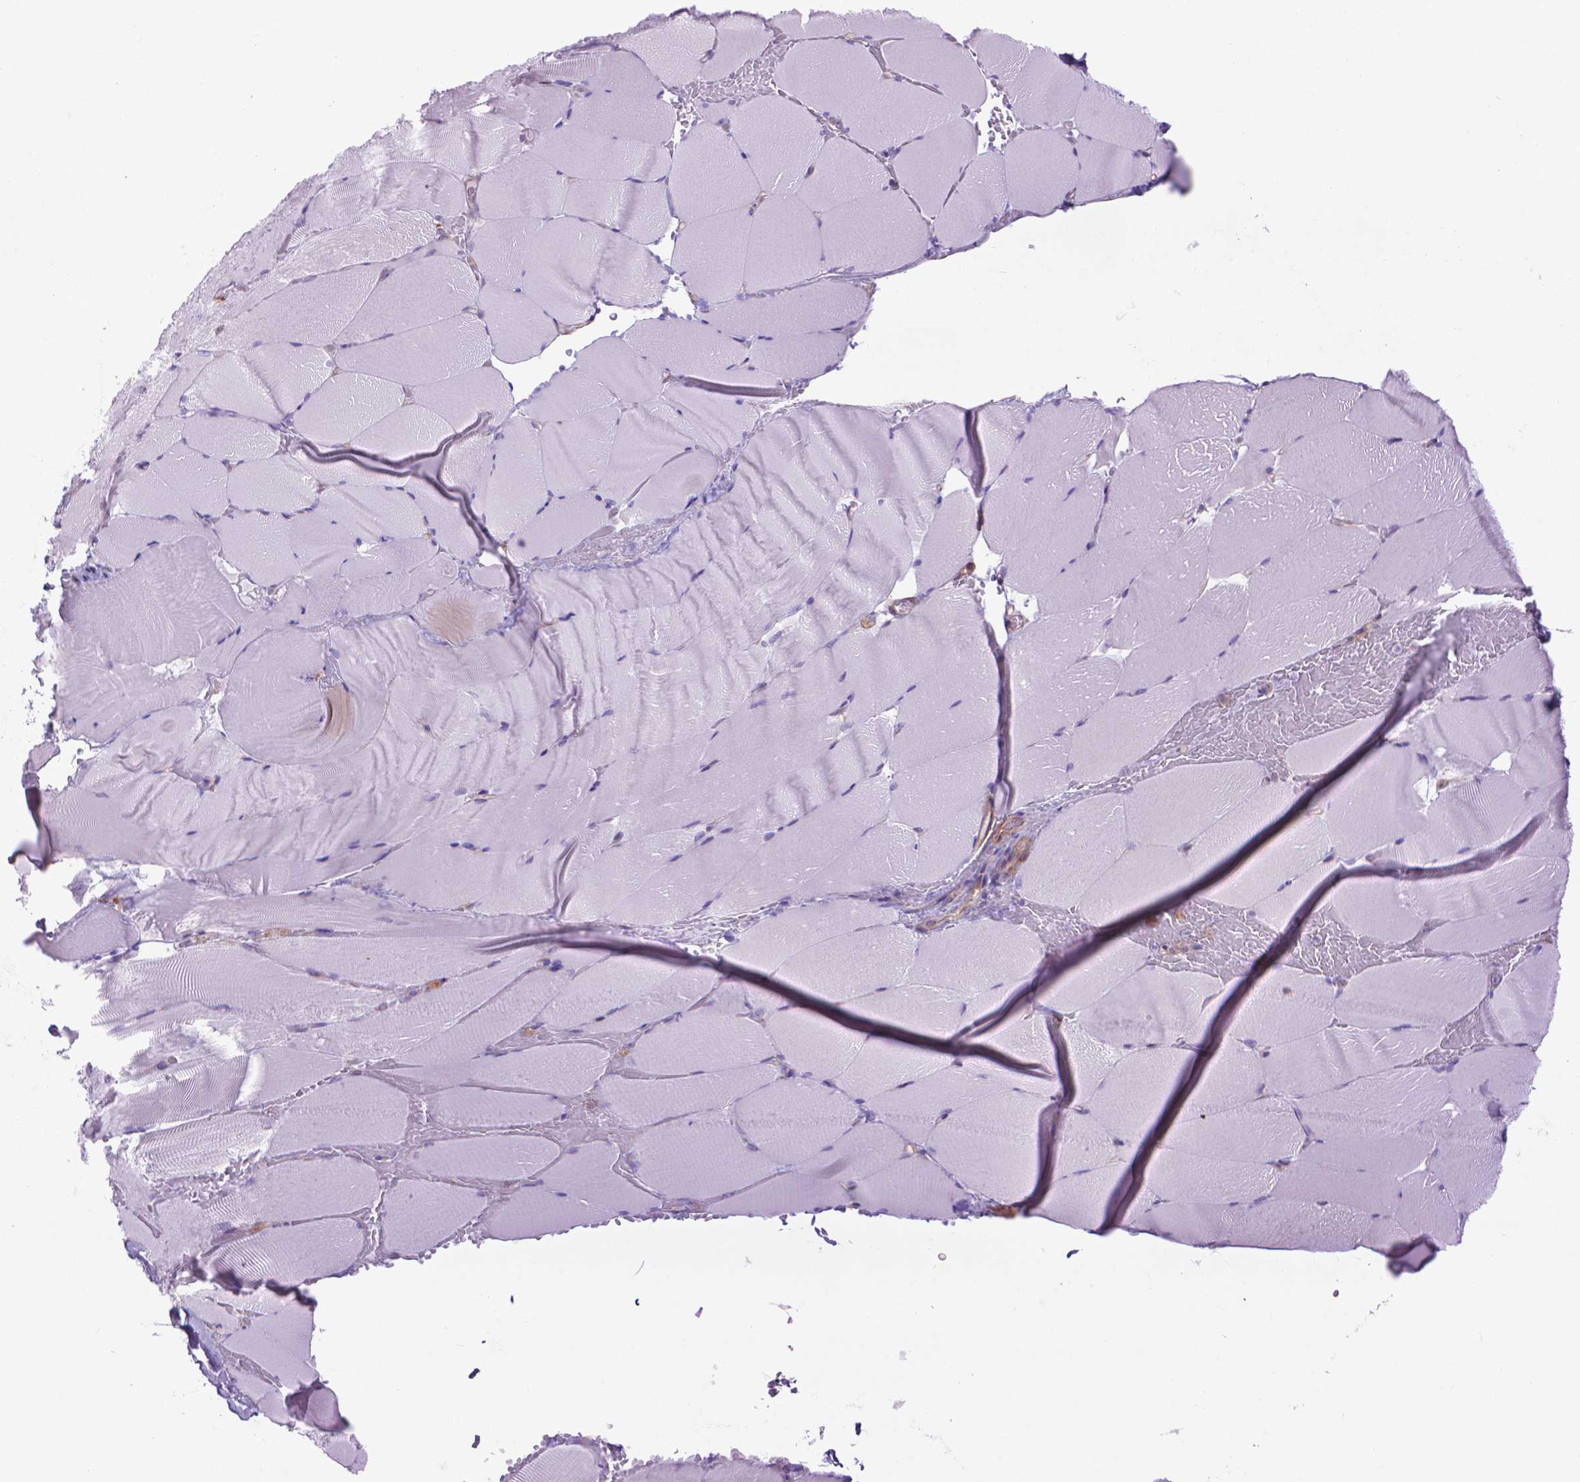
{"staining": {"intensity": "negative", "quantity": "none", "location": "none"}, "tissue": "skeletal muscle", "cell_type": "Myocytes", "image_type": "normal", "snomed": [{"axis": "morphology", "description": "Normal tissue, NOS"}, {"axis": "topography", "description": "Skeletal muscle"}], "caption": "Immunohistochemical staining of benign skeletal muscle exhibits no significant expression in myocytes. (DAB (3,3'-diaminobenzidine) immunohistochemistry (IHC) visualized using brightfield microscopy, high magnification).", "gene": "CORO1B", "patient": {"sex": "female", "age": 37}}